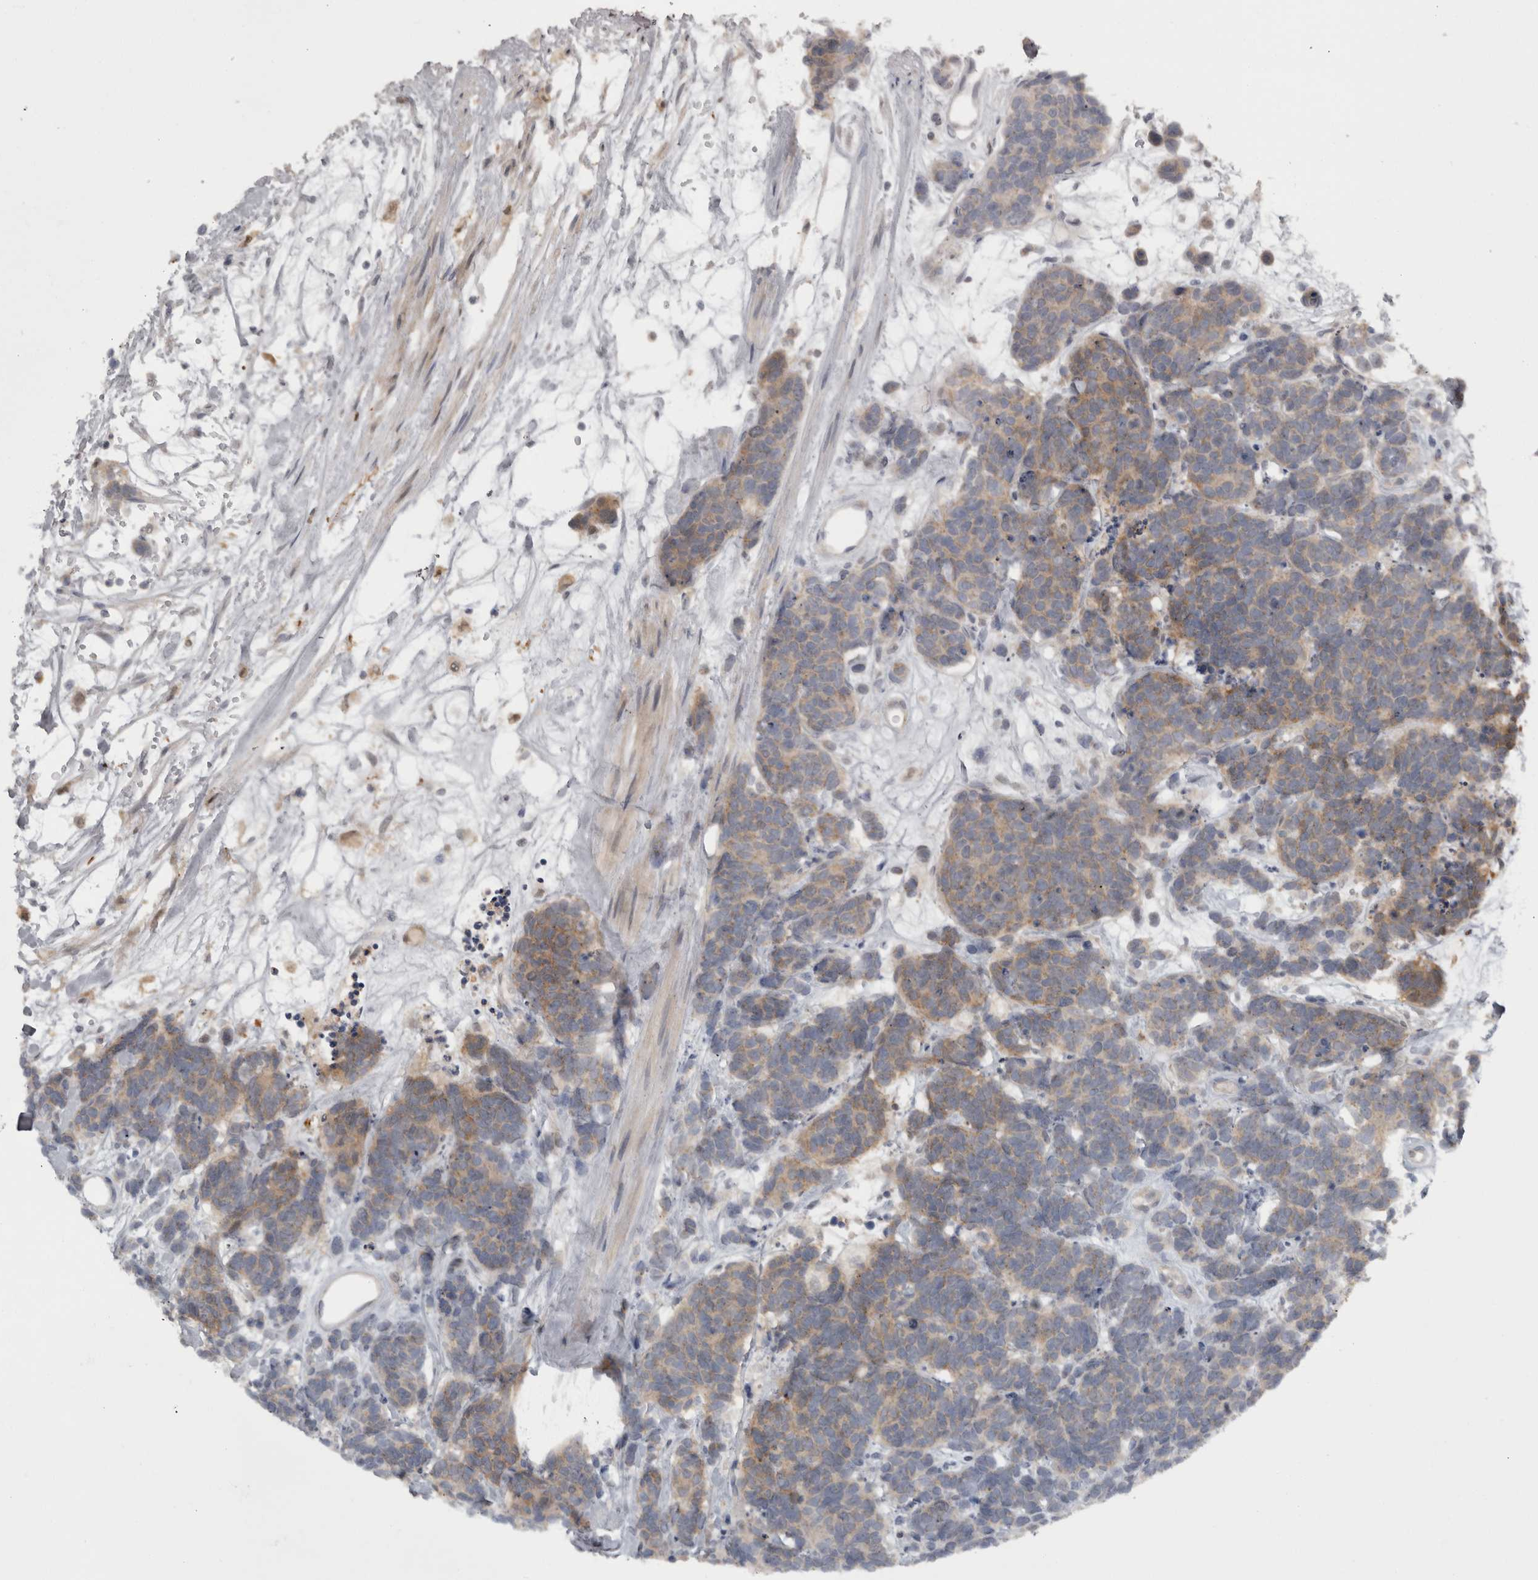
{"staining": {"intensity": "moderate", "quantity": "<25%", "location": "cytoplasmic/membranous"}, "tissue": "carcinoid", "cell_type": "Tumor cells", "image_type": "cancer", "snomed": [{"axis": "morphology", "description": "Carcinoma, NOS"}, {"axis": "morphology", "description": "Carcinoid, malignant, NOS"}, {"axis": "topography", "description": "Urinary bladder"}], "caption": "About <25% of tumor cells in human carcinoid show moderate cytoplasmic/membranous protein staining as visualized by brown immunohistochemical staining.", "gene": "SLCO5A1", "patient": {"sex": "male", "age": 57}}